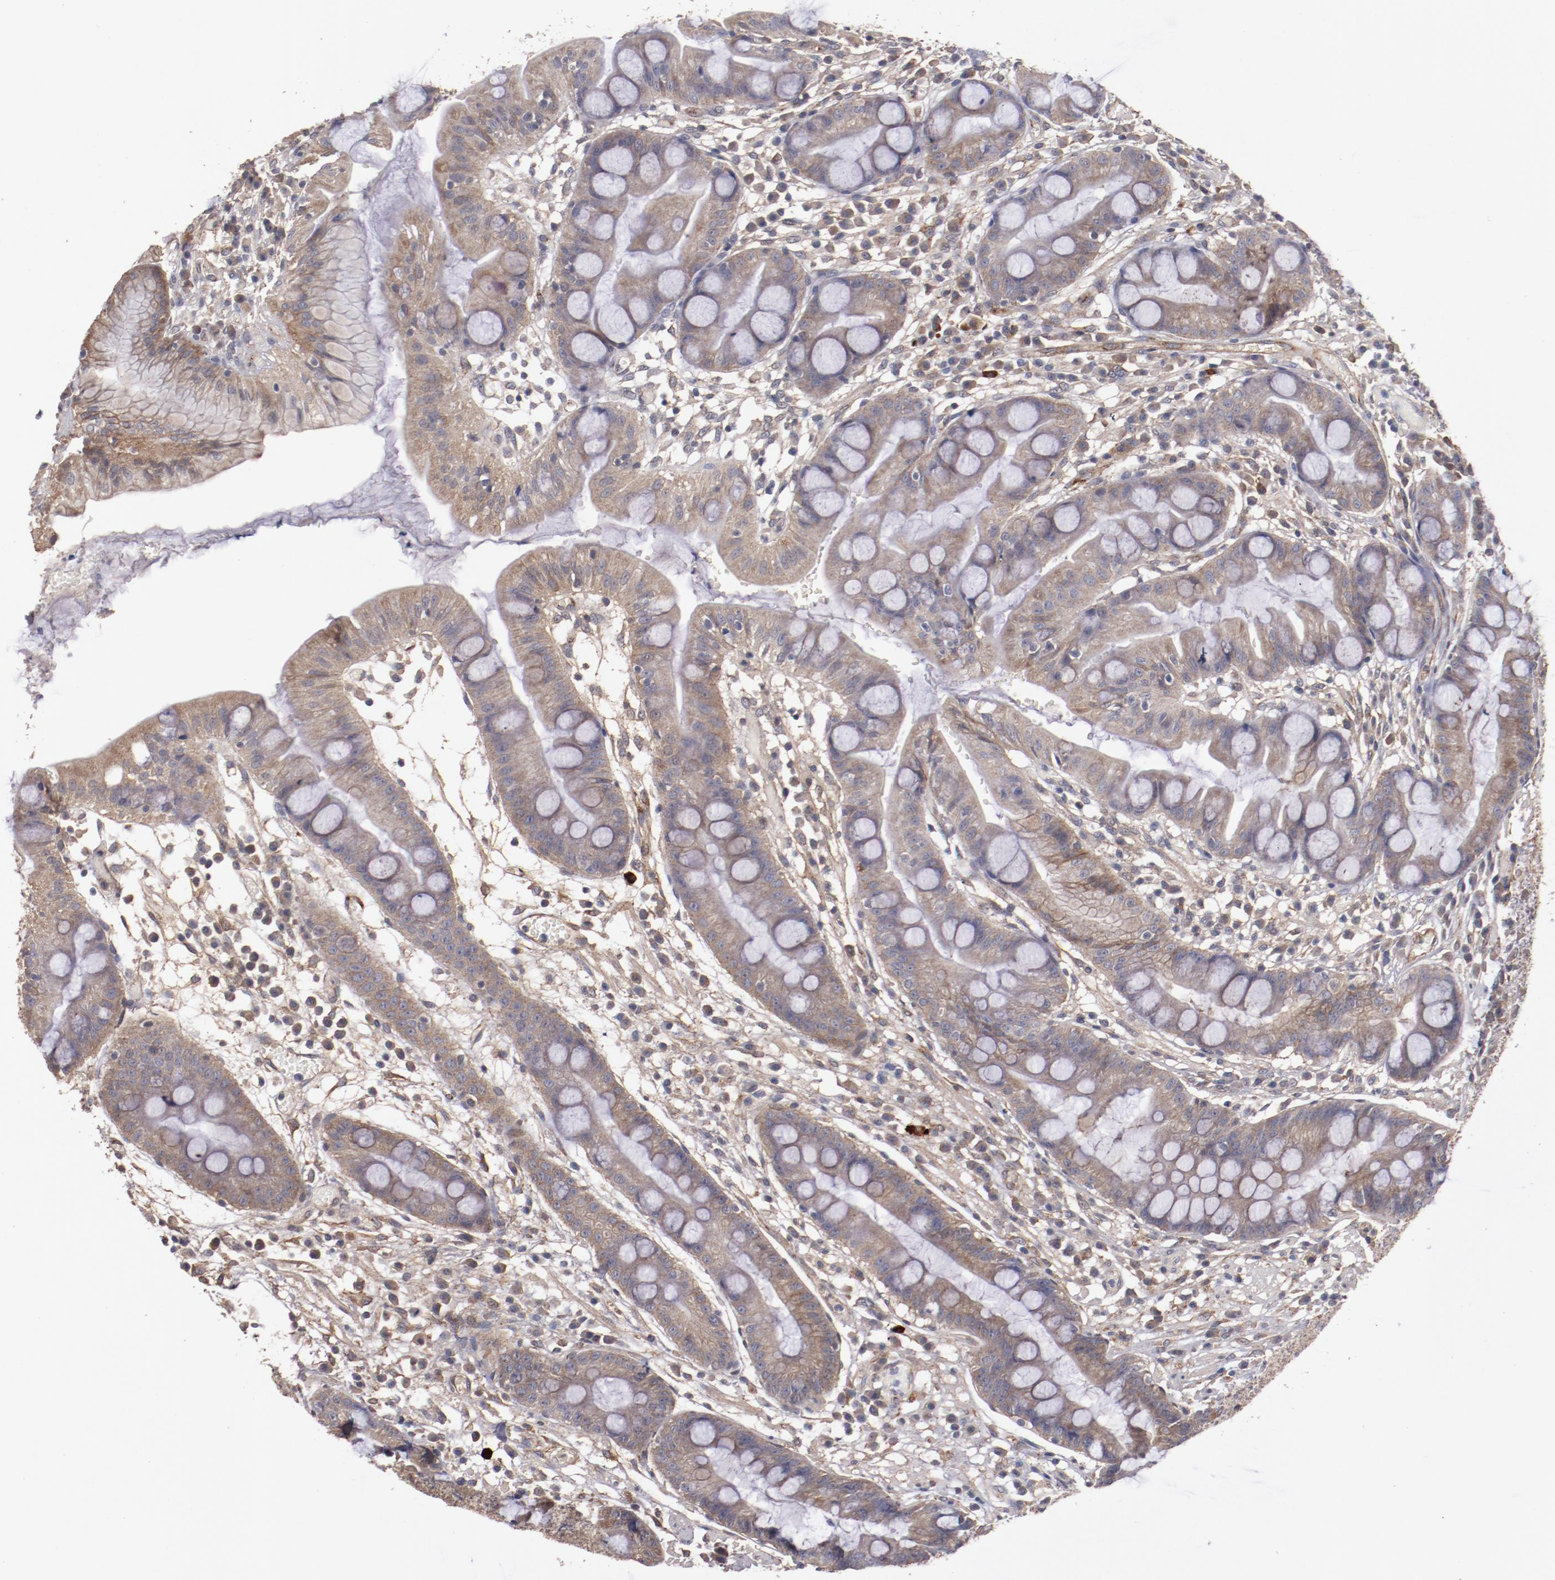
{"staining": {"intensity": "moderate", "quantity": ">75%", "location": "cytoplasmic/membranous"}, "tissue": "stomach", "cell_type": "Glandular cells", "image_type": "normal", "snomed": [{"axis": "morphology", "description": "Normal tissue, NOS"}, {"axis": "morphology", "description": "Inflammation, NOS"}, {"axis": "topography", "description": "Stomach, lower"}], "caption": "High-power microscopy captured an immunohistochemistry image of normal stomach, revealing moderate cytoplasmic/membranous staining in about >75% of glandular cells.", "gene": "DIPK2B", "patient": {"sex": "male", "age": 59}}